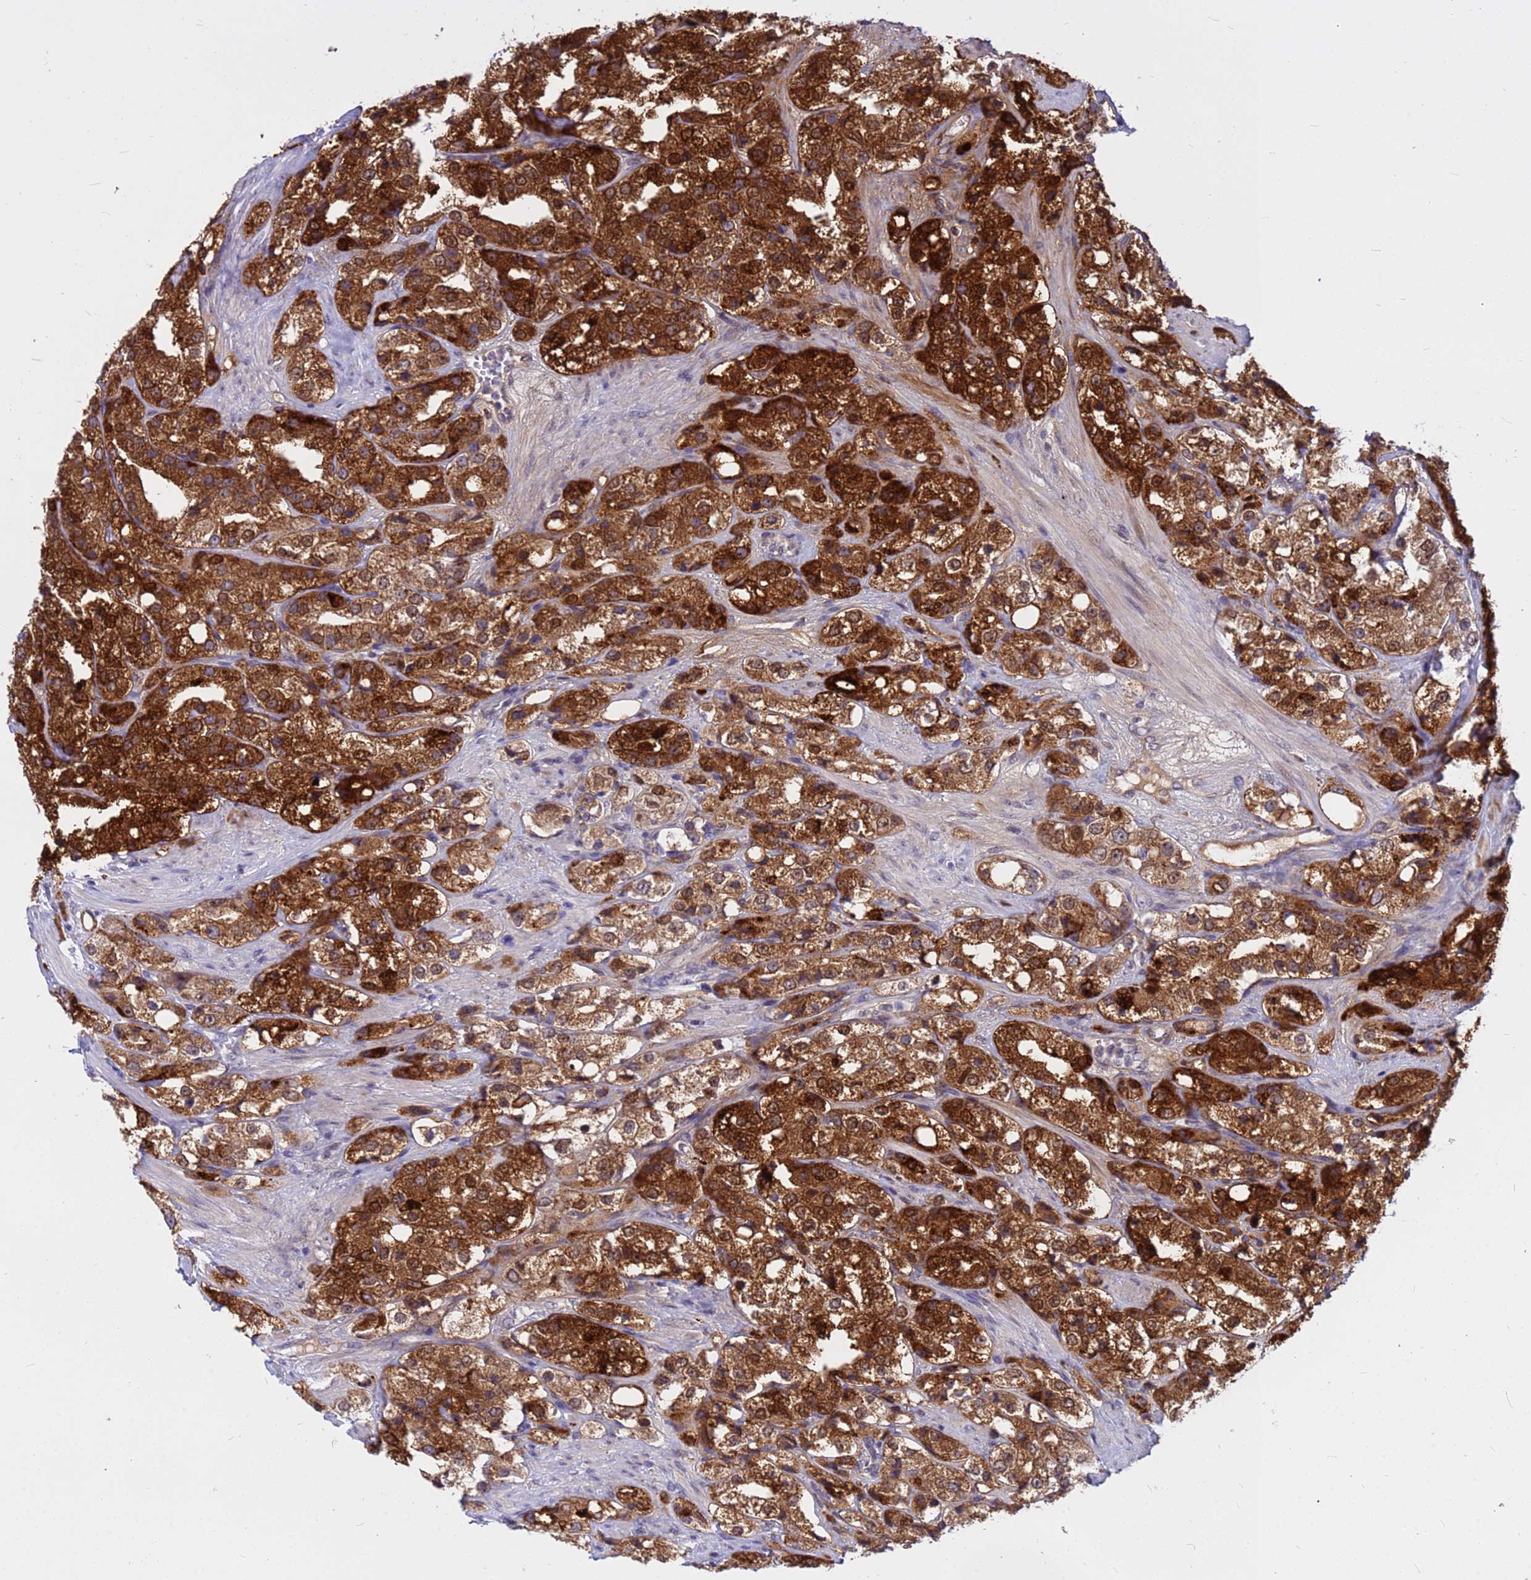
{"staining": {"intensity": "strong", "quantity": ">75%", "location": "cytoplasmic/membranous,nuclear"}, "tissue": "prostate cancer", "cell_type": "Tumor cells", "image_type": "cancer", "snomed": [{"axis": "morphology", "description": "Adenocarcinoma, NOS"}, {"axis": "topography", "description": "Prostate"}], "caption": "Adenocarcinoma (prostate) stained with a protein marker displays strong staining in tumor cells.", "gene": "DMRTC2", "patient": {"sex": "male", "age": 79}}